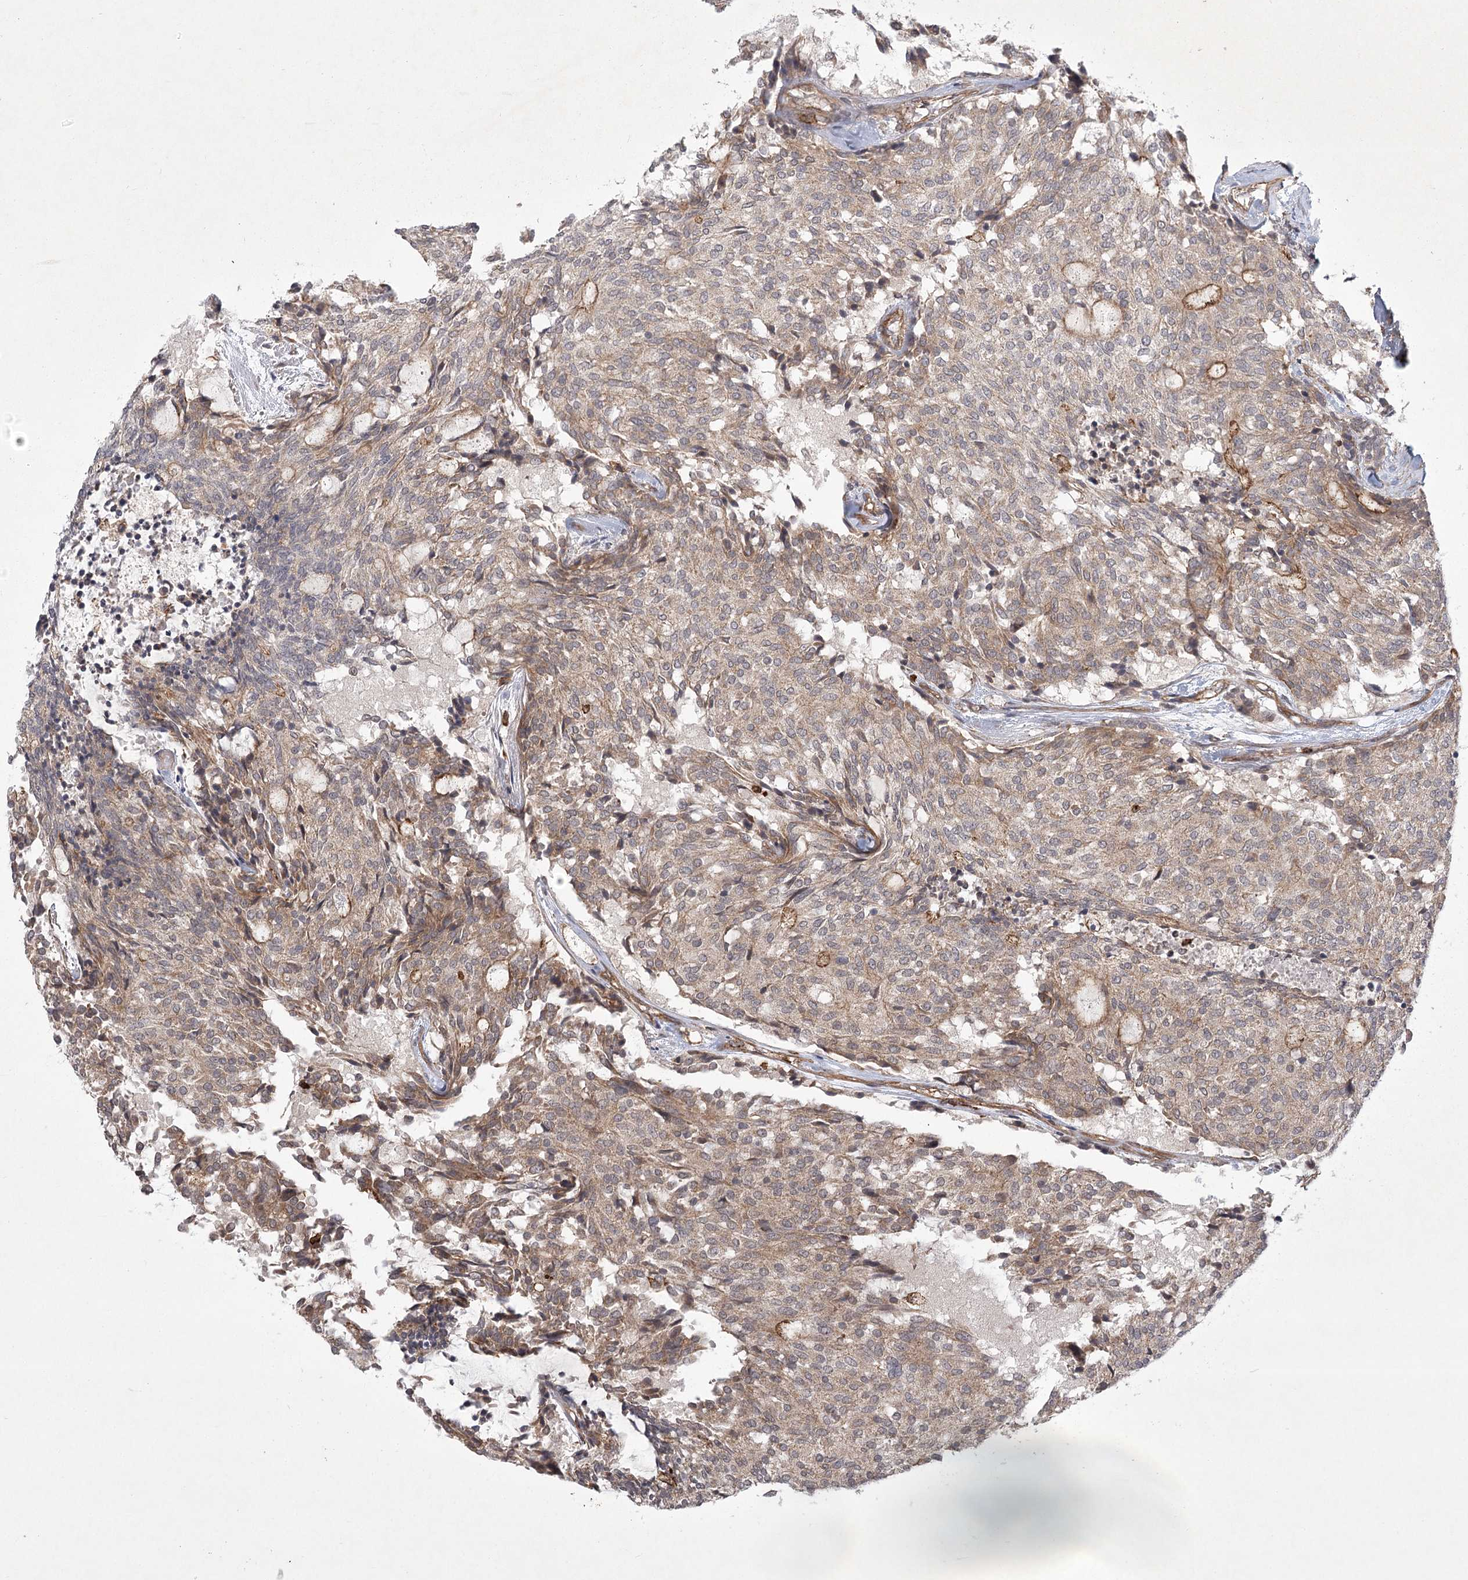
{"staining": {"intensity": "weak", "quantity": "<25%", "location": "cytoplasmic/membranous"}, "tissue": "carcinoid", "cell_type": "Tumor cells", "image_type": "cancer", "snomed": [{"axis": "morphology", "description": "Carcinoid, malignant, NOS"}, {"axis": "topography", "description": "Pancreas"}], "caption": "DAB immunohistochemical staining of carcinoid shows no significant staining in tumor cells.", "gene": "MEPE", "patient": {"sex": "female", "age": 54}}